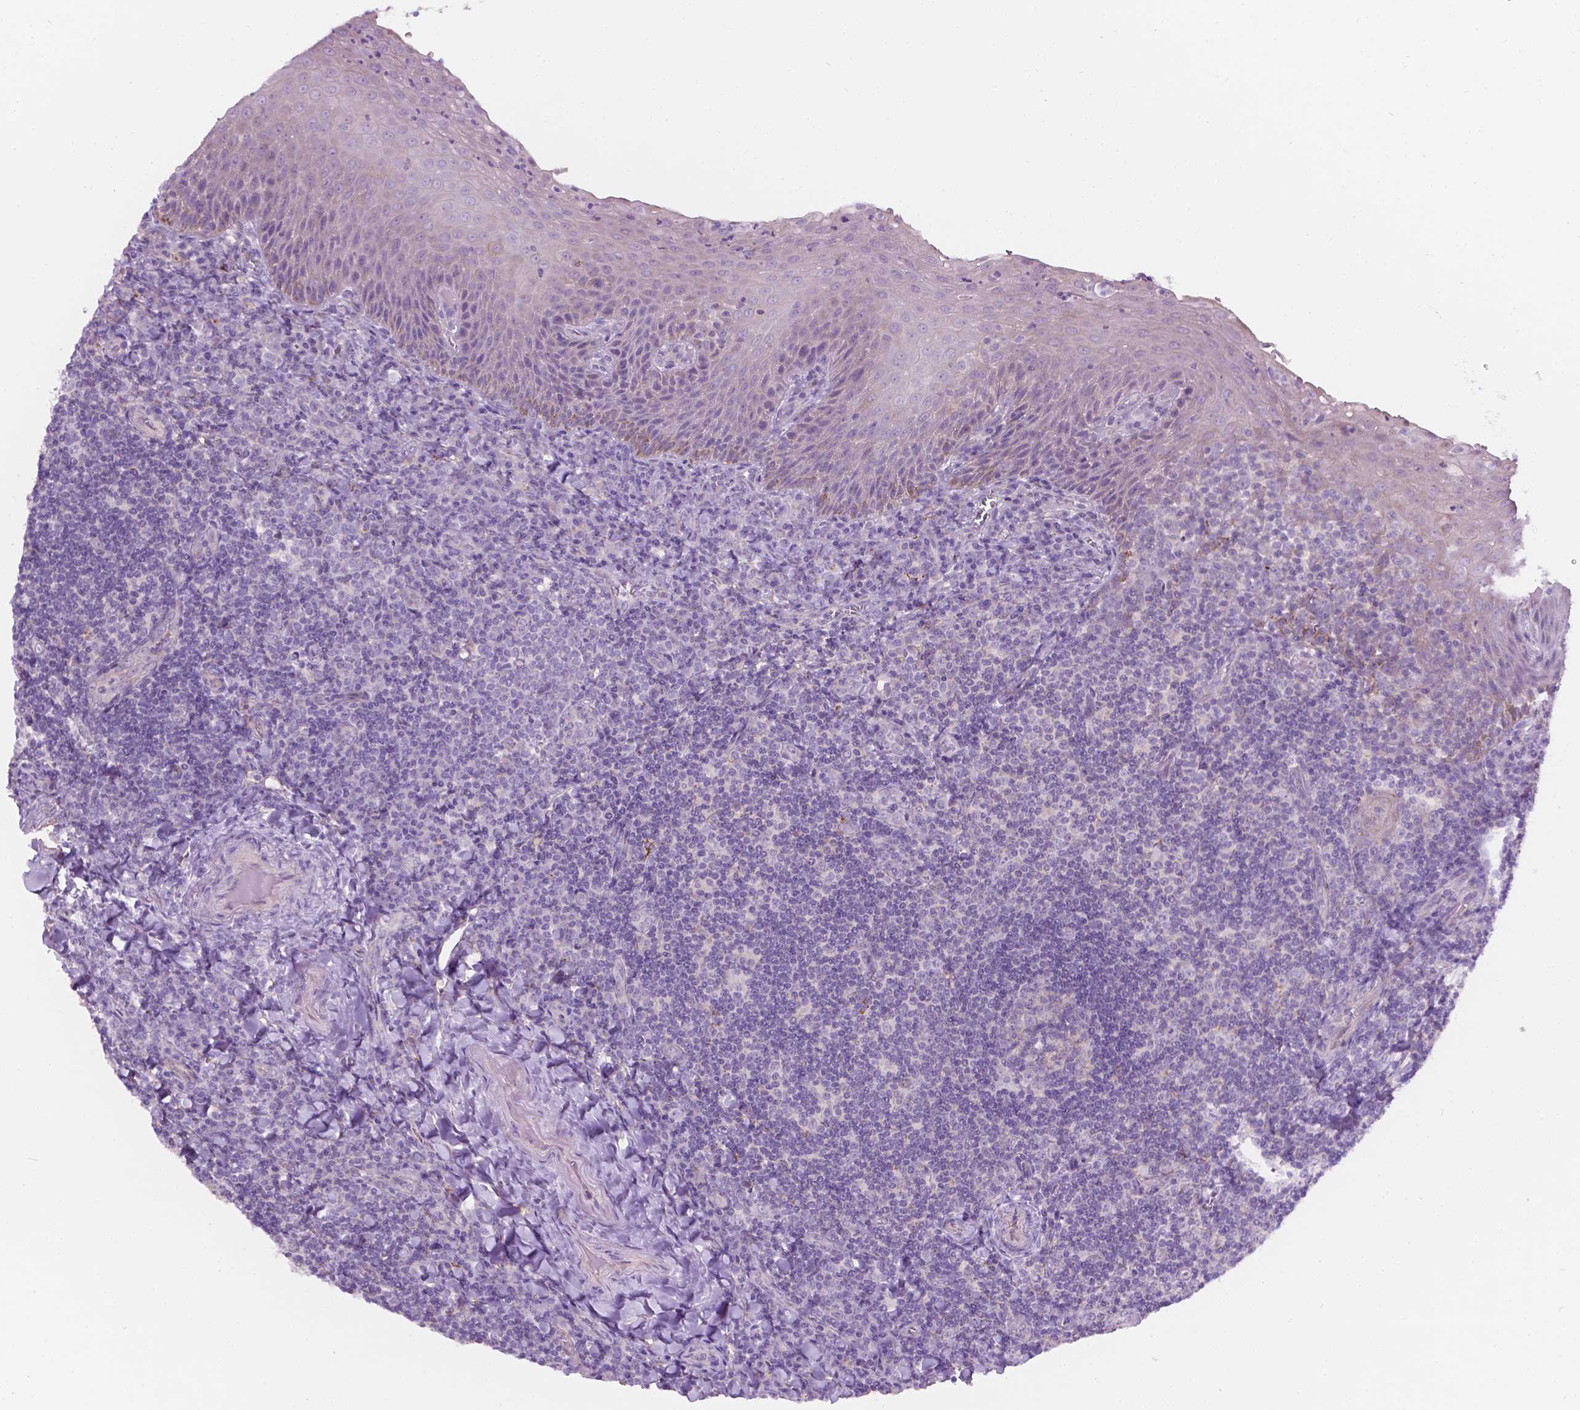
{"staining": {"intensity": "negative", "quantity": "none", "location": "none"}, "tissue": "tonsil", "cell_type": "Germinal center cells", "image_type": "normal", "snomed": [{"axis": "morphology", "description": "Normal tissue, NOS"}, {"axis": "morphology", "description": "Inflammation, NOS"}, {"axis": "topography", "description": "Tonsil"}], "caption": "The micrograph demonstrates no significant positivity in germinal center cells of tonsil.", "gene": "NOS1AP", "patient": {"sex": "female", "age": 31}}